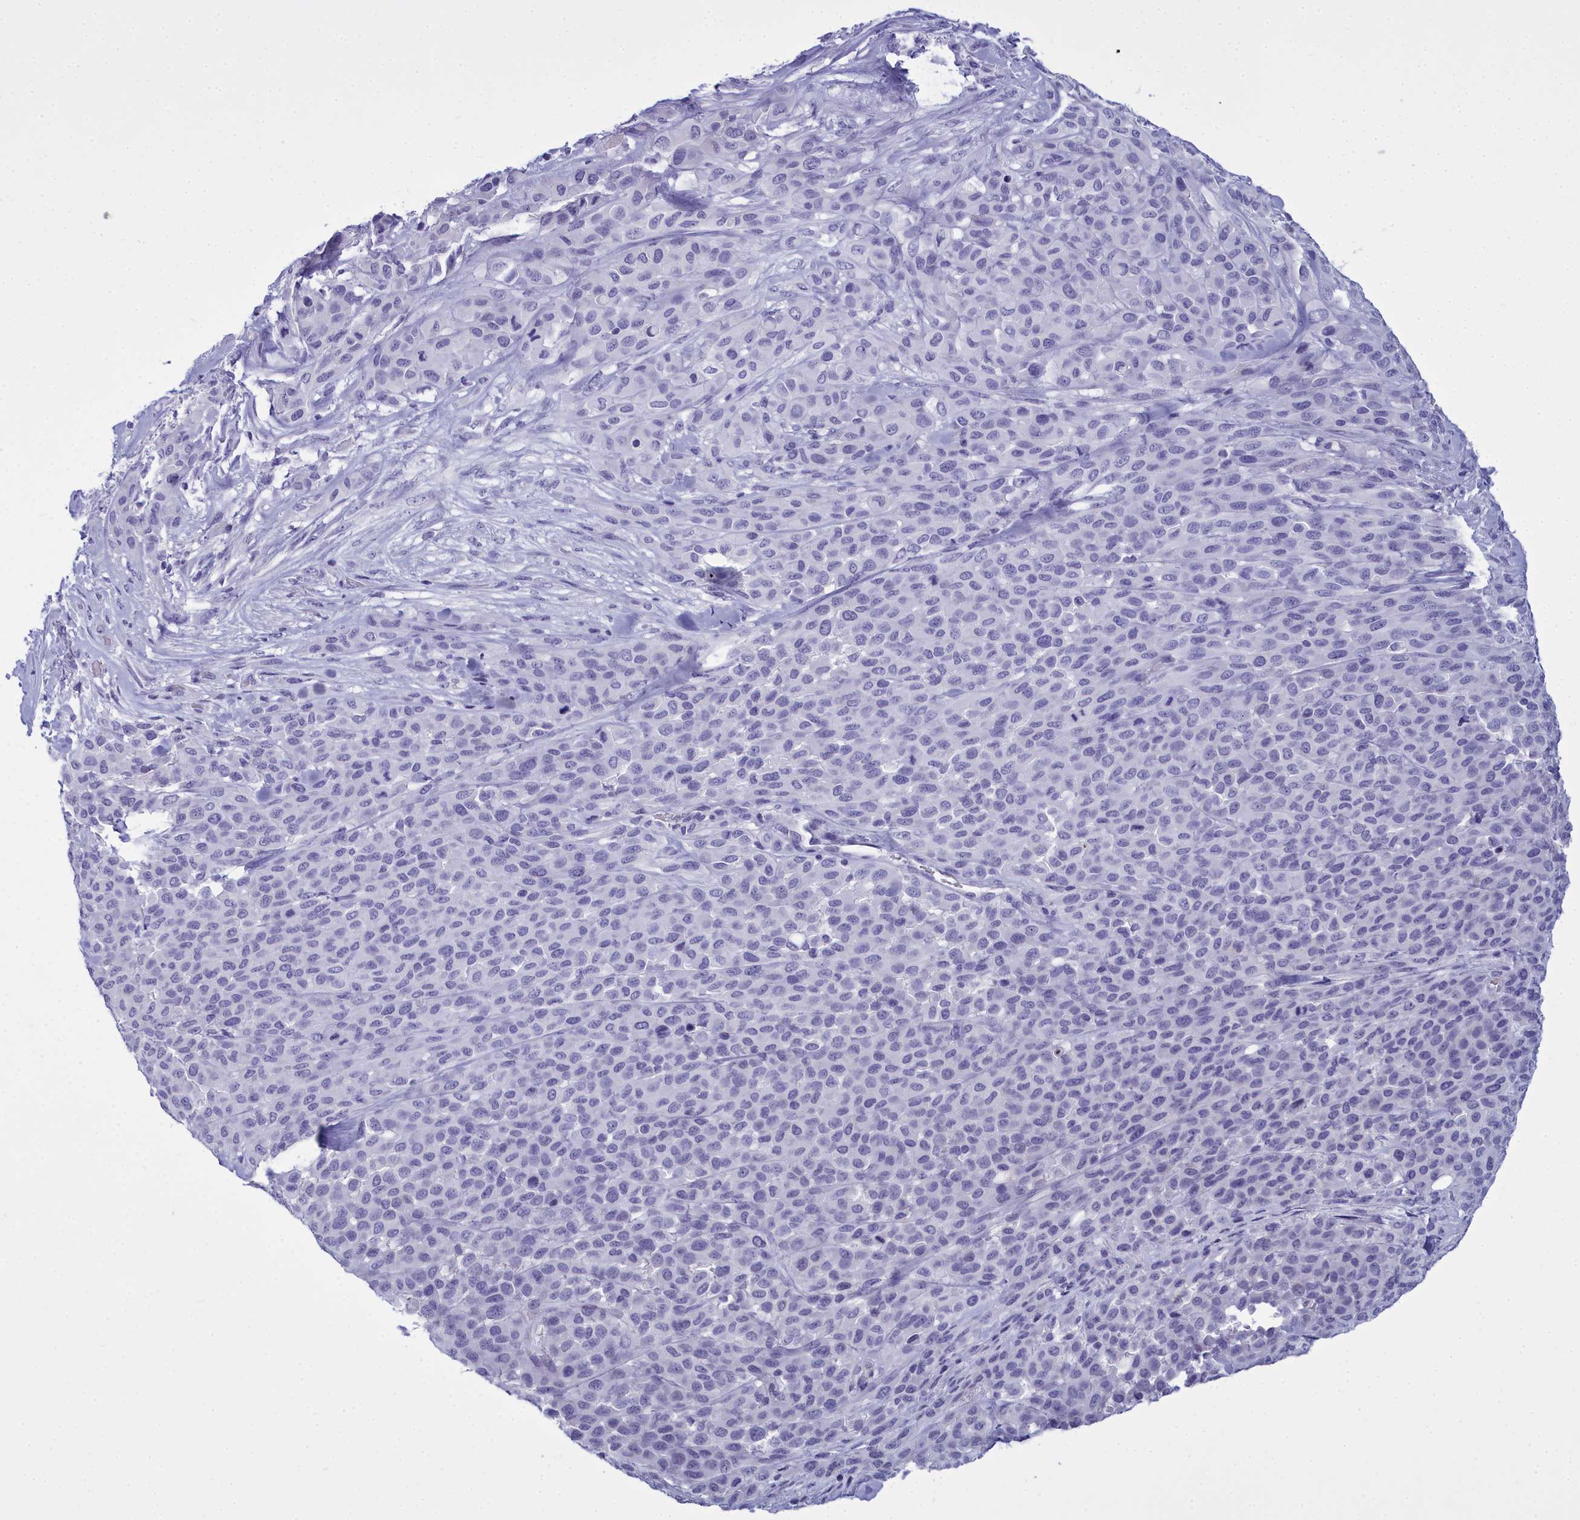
{"staining": {"intensity": "negative", "quantity": "none", "location": "none"}, "tissue": "melanoma", "cell_type": "Tumor cells", "image_type": "cancer", "snomed": [{"axis": "morphology", "description": "Malignant melanoma, Metastatic site"}, {"axis": "topography", "description": "Skin"}], "caption": "A high-resolution histopathology image shows immunohistochemistry staining of melanoma, which exhibits no significant expression in tumor cells. The staining is performed using DAB (3,3'-diaminobenzidine) brown chromogen with nuclei counter-stained in using hematoxylin.", "gene": "MAP6", "patient": {"sex": "female", "age": 81}}